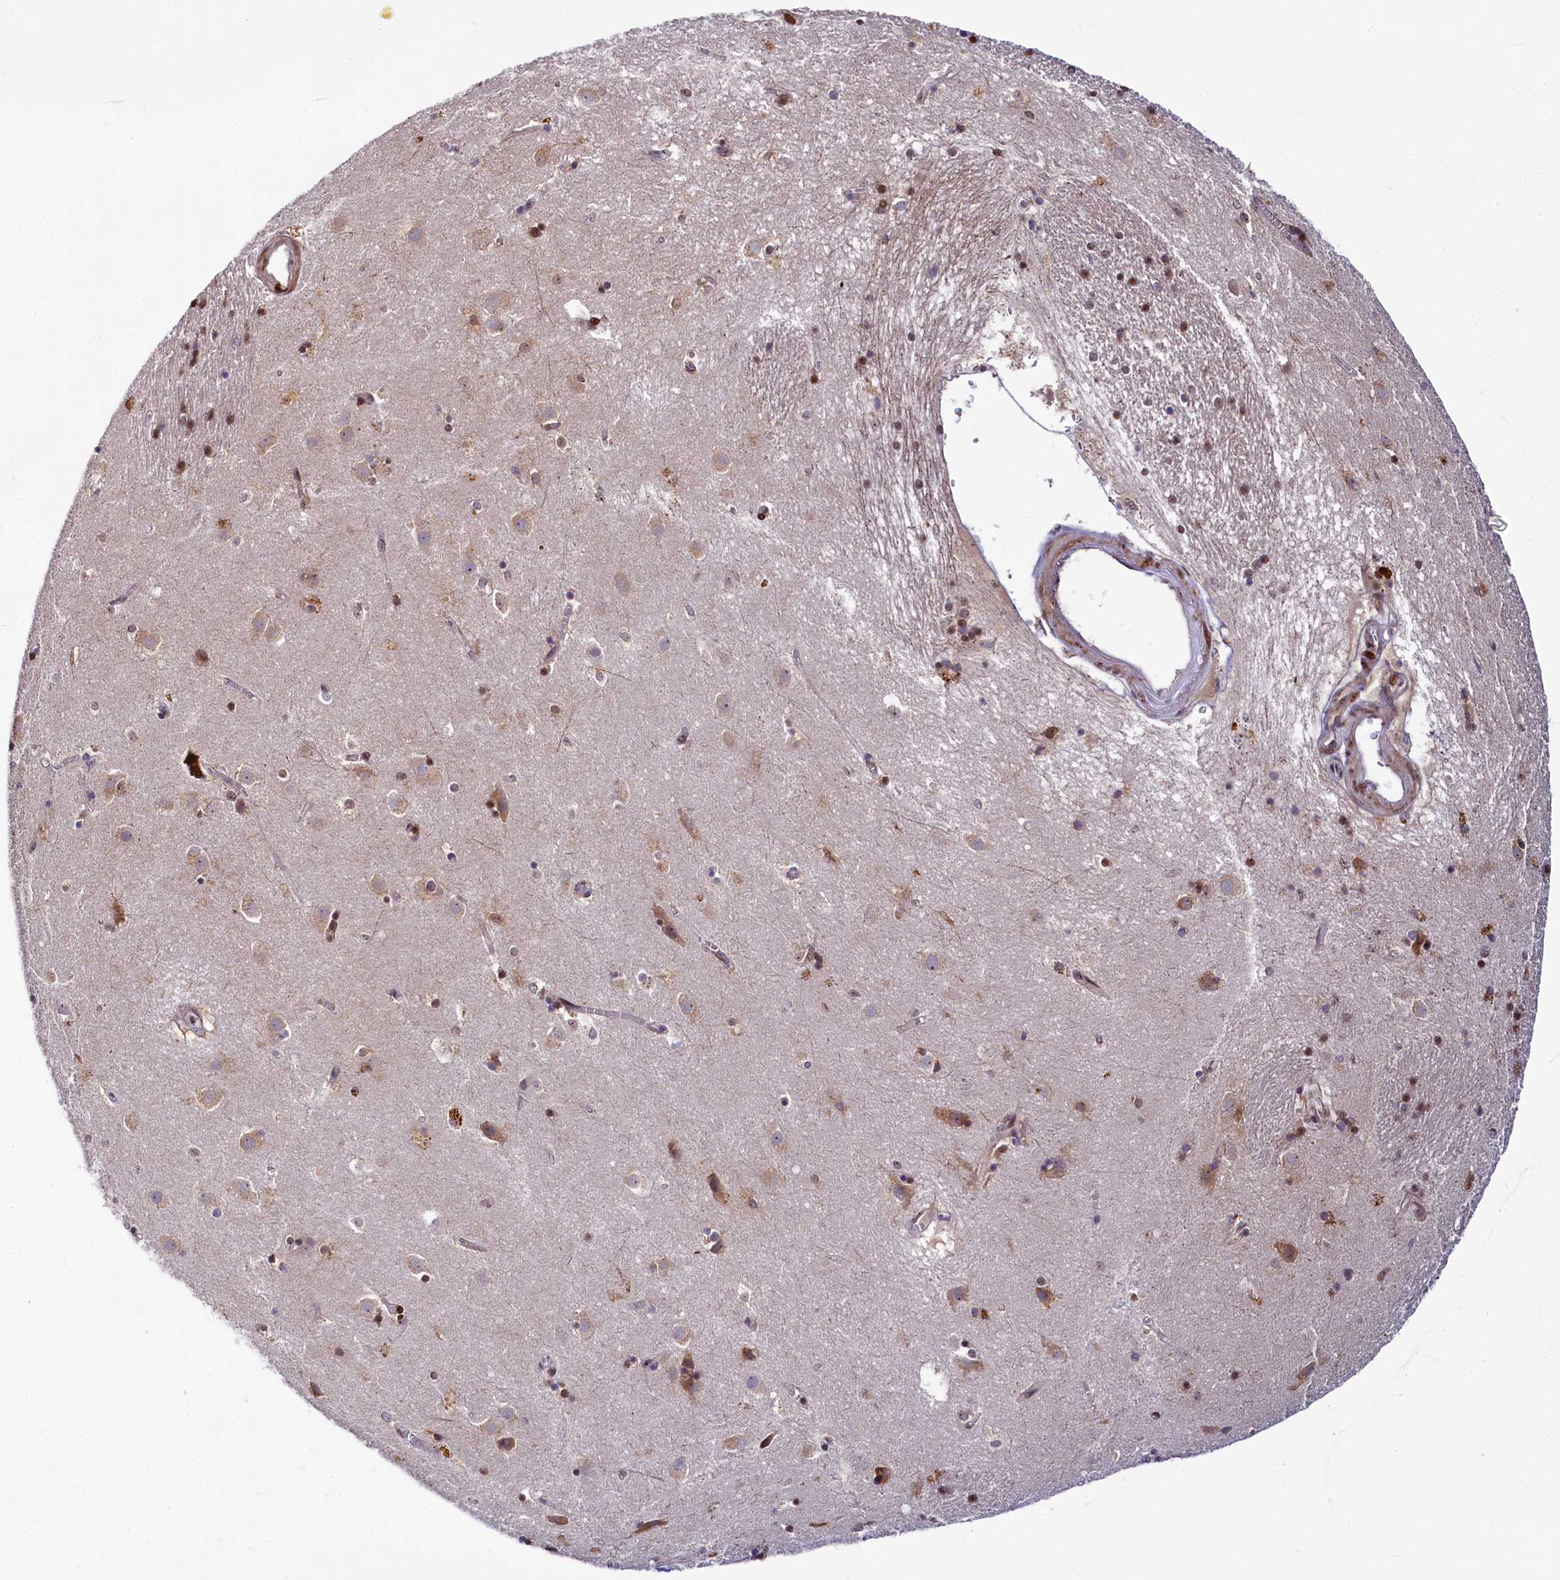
{"staining": {"intensity": "moderate", "quantity": "25%-75%", "location": "nuclear"}, "tissue": "caudate", "cell_type": "Glial cells", "image_type": "normal", "snomed": [{"axis": "morphology", "description": "Normal tissue, NOS"}, {"axis": "topography", "description": "Lateral ventricle wall"}], "caption": "IHC histopathology image of unremarkable caudate stained for a protein (brown), which shows medium levels of moderate nuclear expression in approximately 25%-75% of glial cells.", "gene": "TCOF1", "patient": {"sex": "male", "age": 70}}